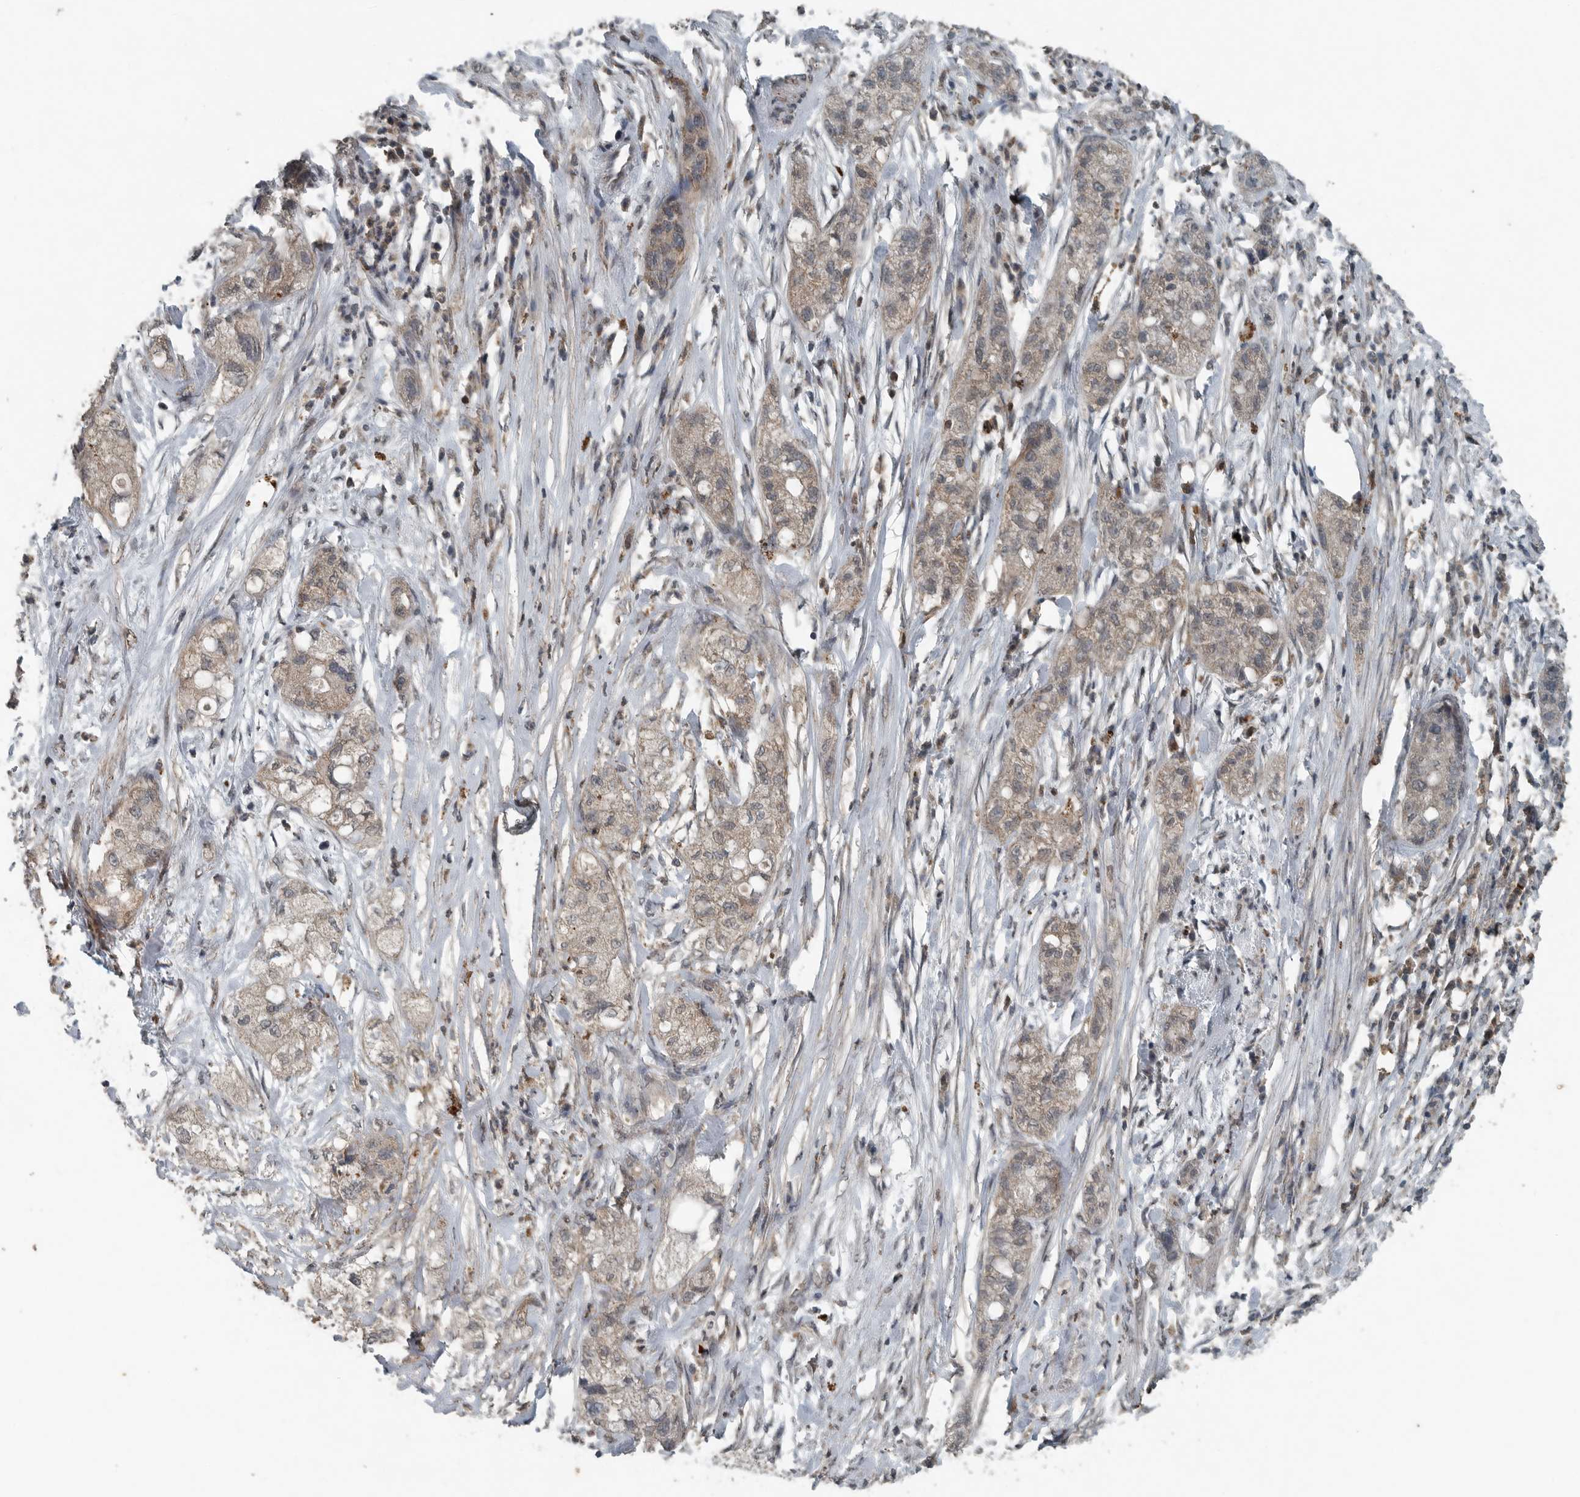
{"staining": {"intensity": "weak", "quantity": ">75%", "location": "cytoplasmic/membranous"}, "tissue": "pancreatic cancer", "cell_type": "Tumor cells", "image_type": "cancer", "snomed": [{"axis": "morphology", "description": "Adenocarcinoma, NOS"}, {"axis": "topography", "description": "Pancreas"}], "caption": "Immunohistochemistry (IHC) of human pancreatic cancer reveals low levels of weak cytoplasmic/membranous expression in about >75% of tumor cells. The staining is performed using DAB brown chromogen to label protein expression. The nuclei are counter-stained blue using hematoxylin.", "gene": "IL6ST", "patient": {"sex": "female", "age": 78}}